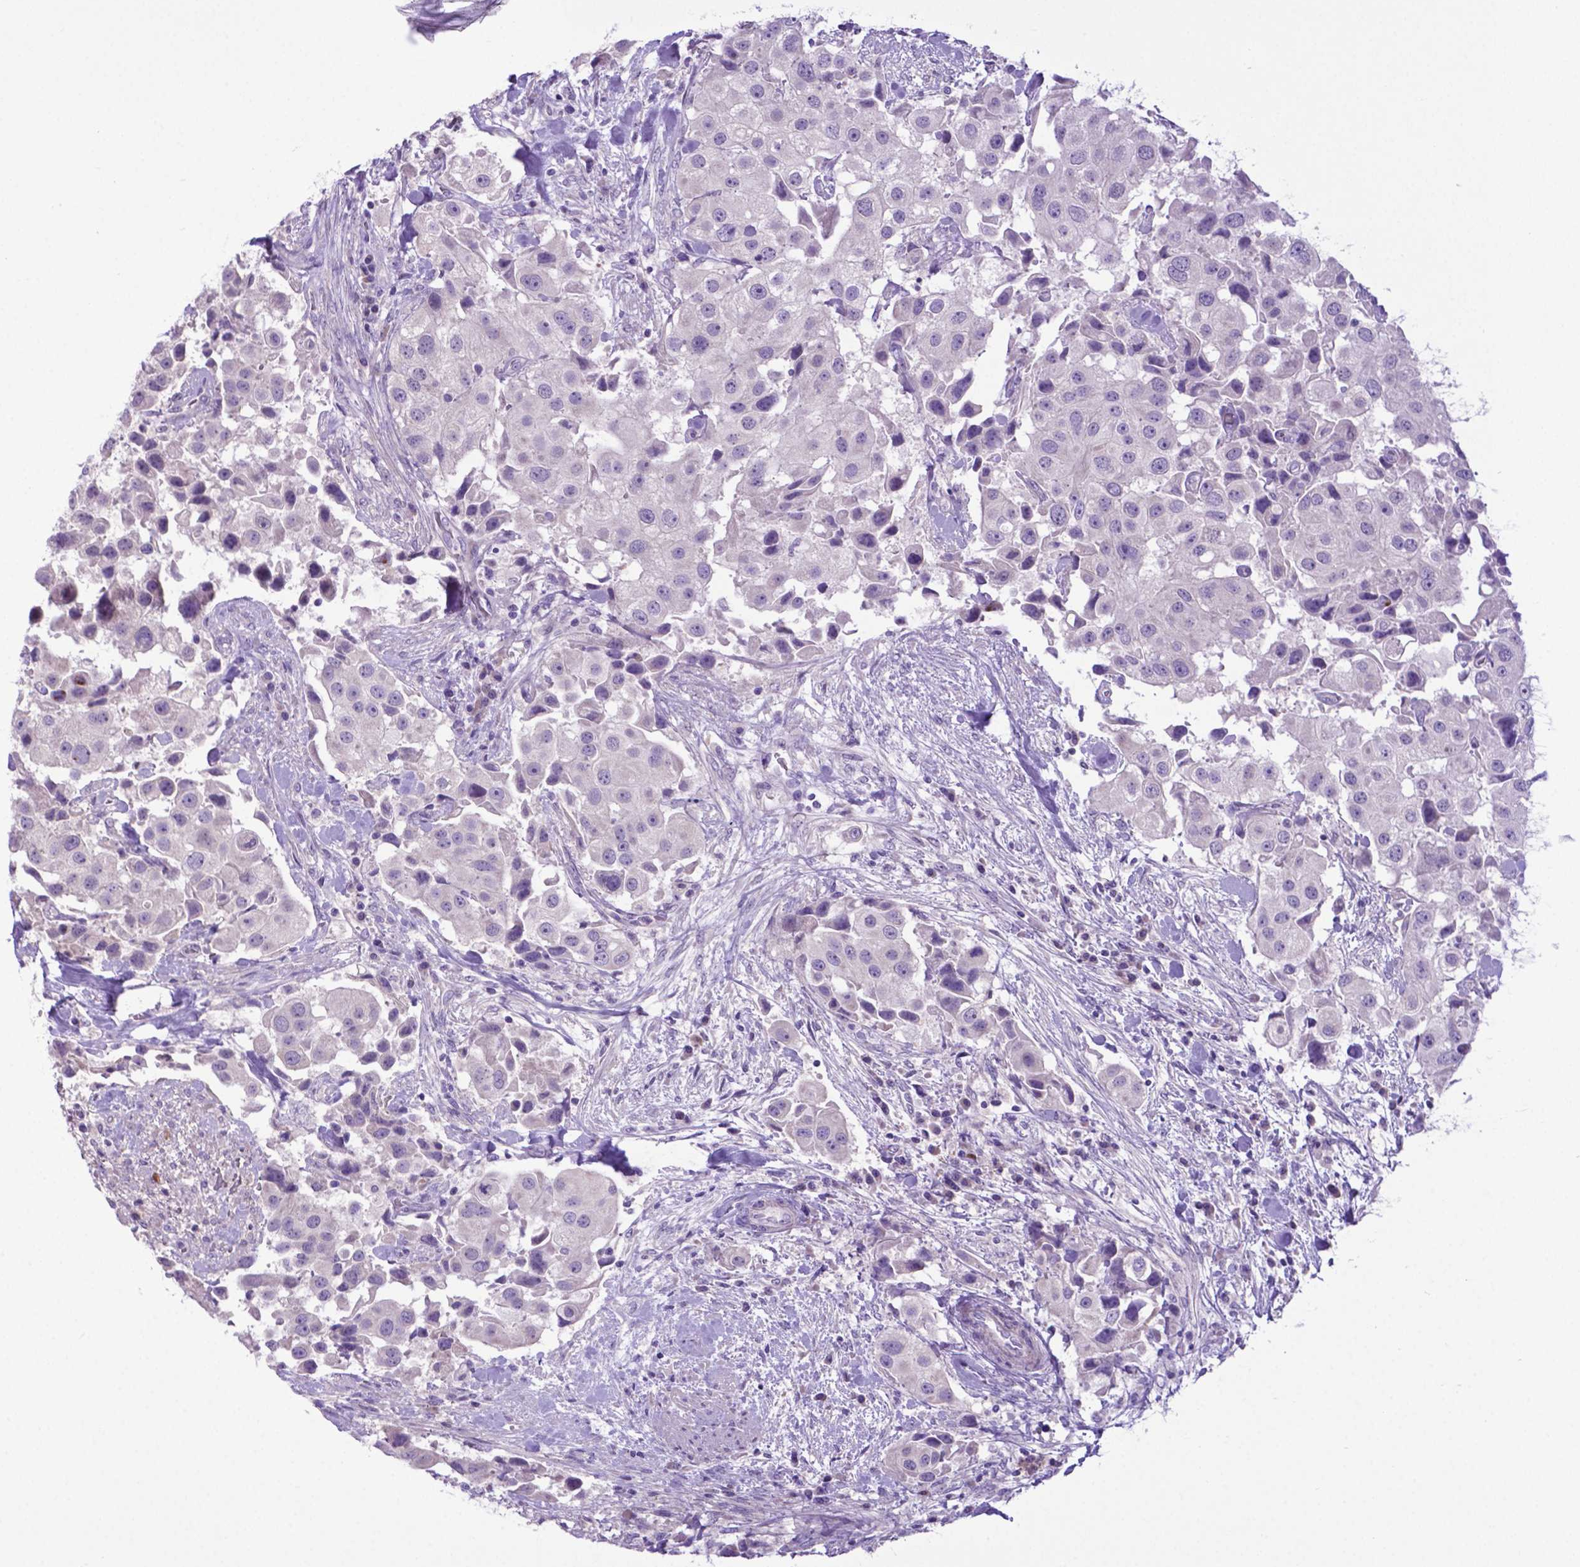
{"staining": {"intensity": "negative", "quantity": "none", "location": "none"}, "tissue": "urothelial cancer", "cell_type": "Tumor cells", "image_type": "cancer", "snomed": [{"axis": "morphology", "description": "Urothelial carcinoma, High grade"}, {"axis": "topography", "description": "Urinary bladder"}], "caption": "An immunohistochemistry (IHC) image of high-grade urothelial carcinoma is shown. There is no staining in tumor cells of high-grade urothelial carcinoma.", "gene": "ADRA2B", "patient": {"sex": "female", "age": 64}}